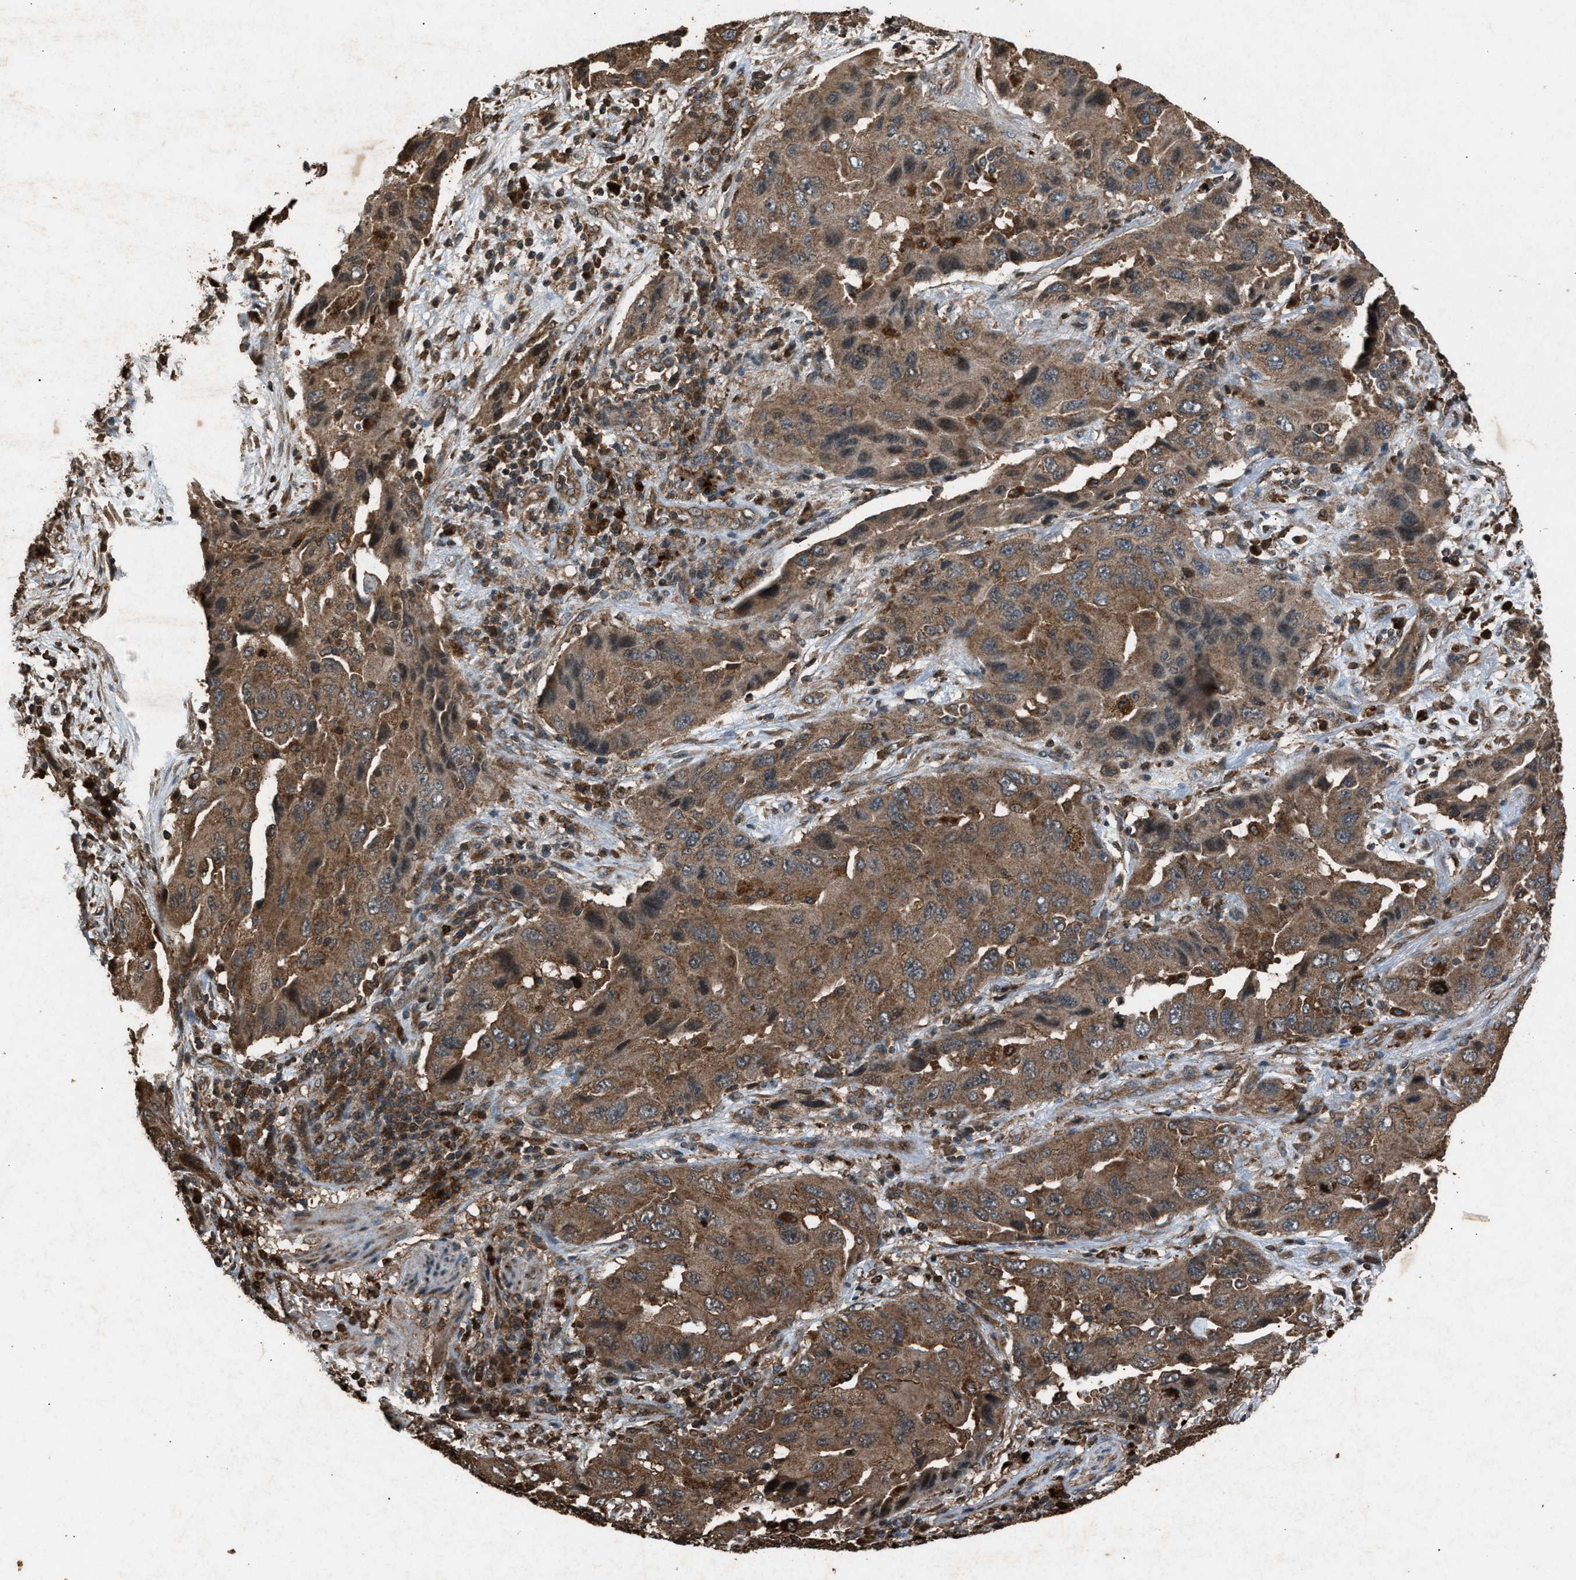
{"staining": {"intensity": "moderate", "quantity": ">75%", "location": "cytoplasmic/membranous"}, "tissue": "lung cancer", "cell_type": "Tumor cells", "image_type": "cancer", "snomed": [{"axis": "morphology", "description": "Adenocarcinoma, NOS"}, {"axis": "topography", "description": "Lung"}], "caption": "DAB immunohistochemical staining of adenocarcinoma (lung) shows moderate cytoplasmic/membranous protein positivity in approximately >75% of tumor cells. (Brightfield microscopy of DAB IHC at high magnification).", "gene": "PSMD1", "patient": {"sex": "female", "age": 65}}